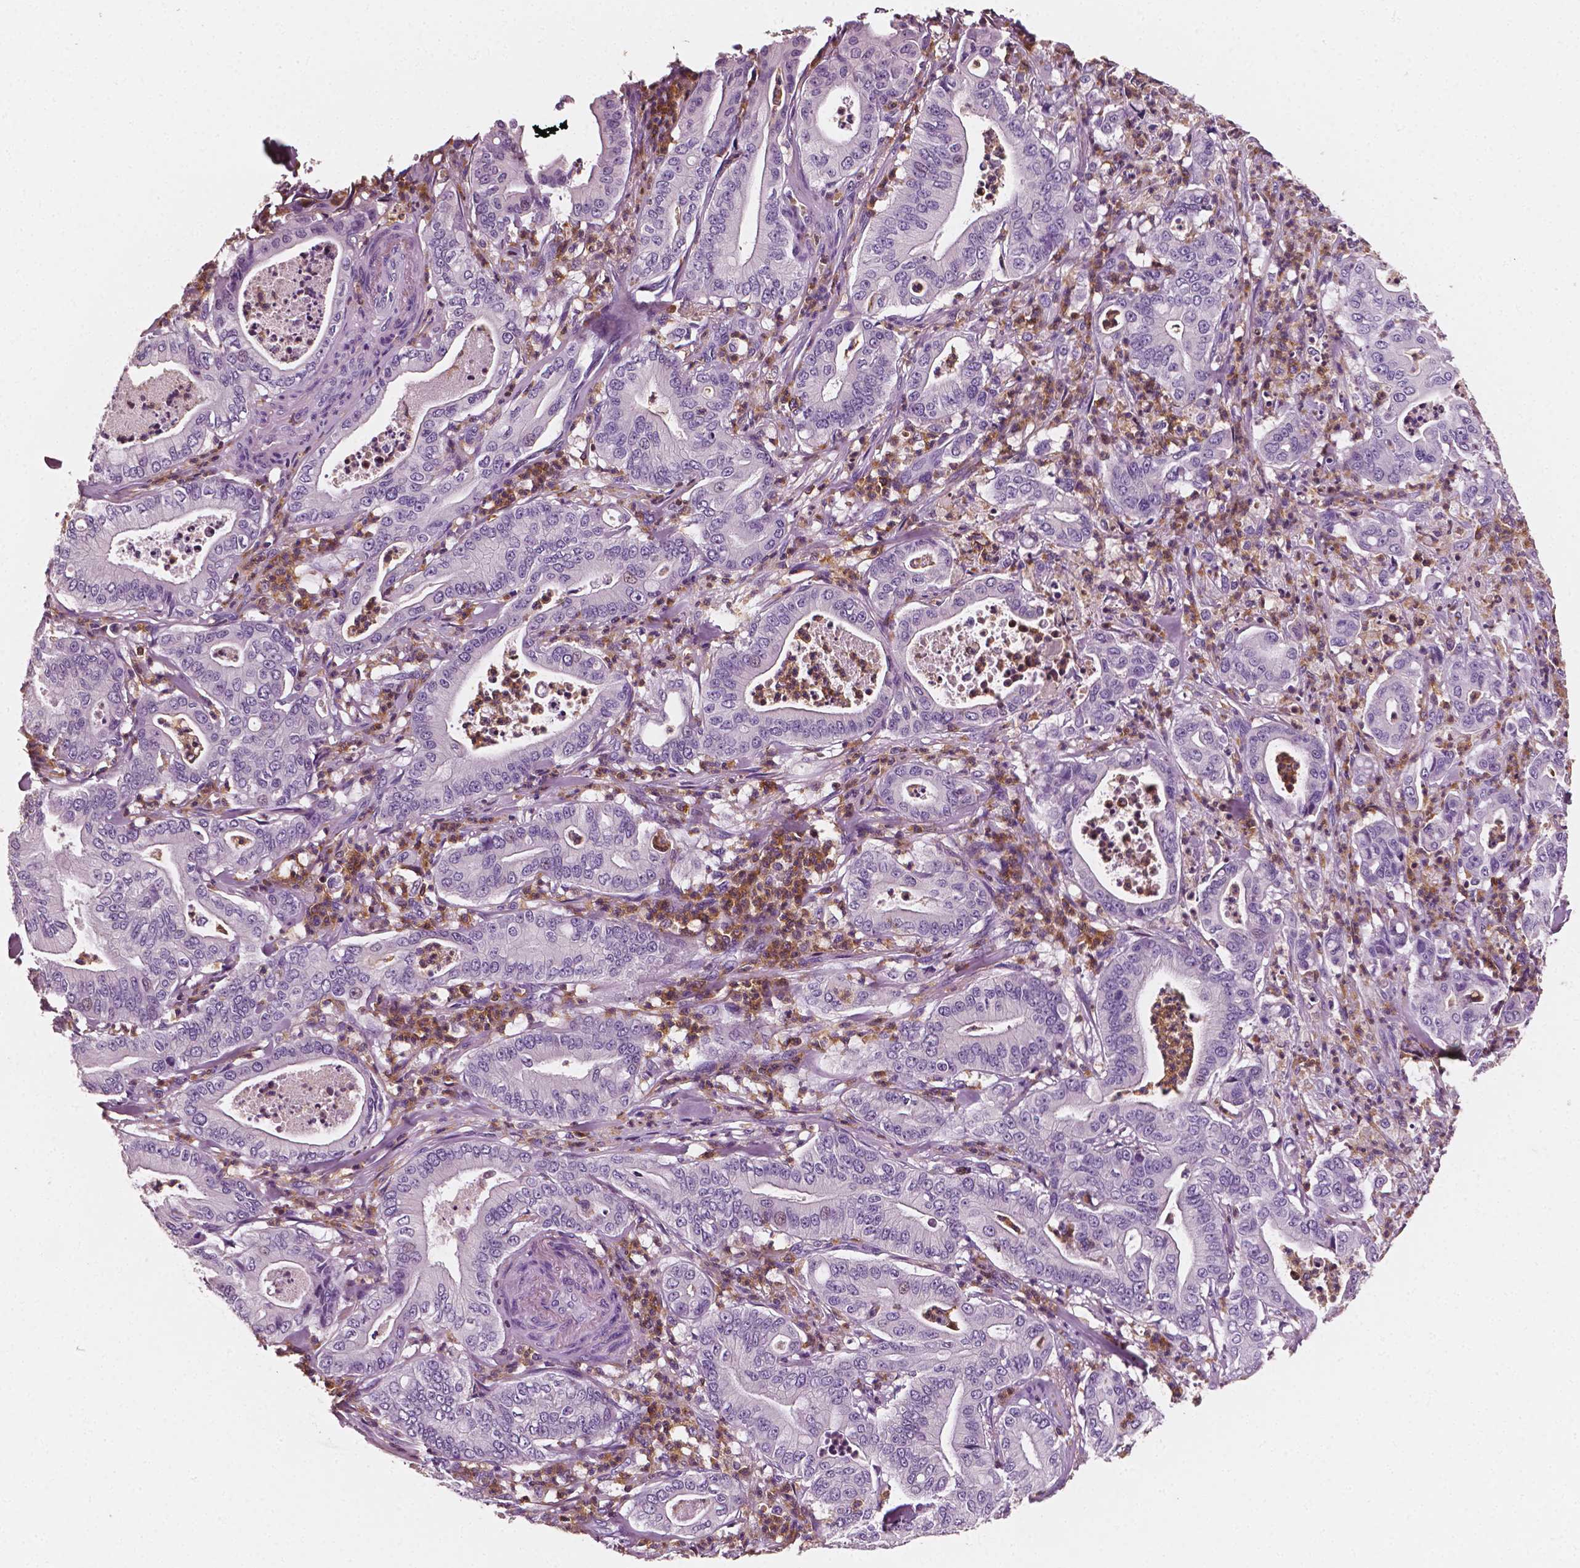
{"staining": {"intensity": "negative", "quantity": "none", "location": "none"}, "tissue": "pancreatic cancer", "cell_type": "Tumor cells", "image_type": "cancer", "snomed": [{"axis": "morphology", "description": "Adenocarcinoma, NOS"}, {"axis": "topography", "description": "Pancreas"}], "caption": "A photomicrograph of human pancreatic cancer (adenocarcinoma) is negative for staining in tumor cells.", "gene": "PTPRC", "patient": {"sex": "male", "age": 71}}